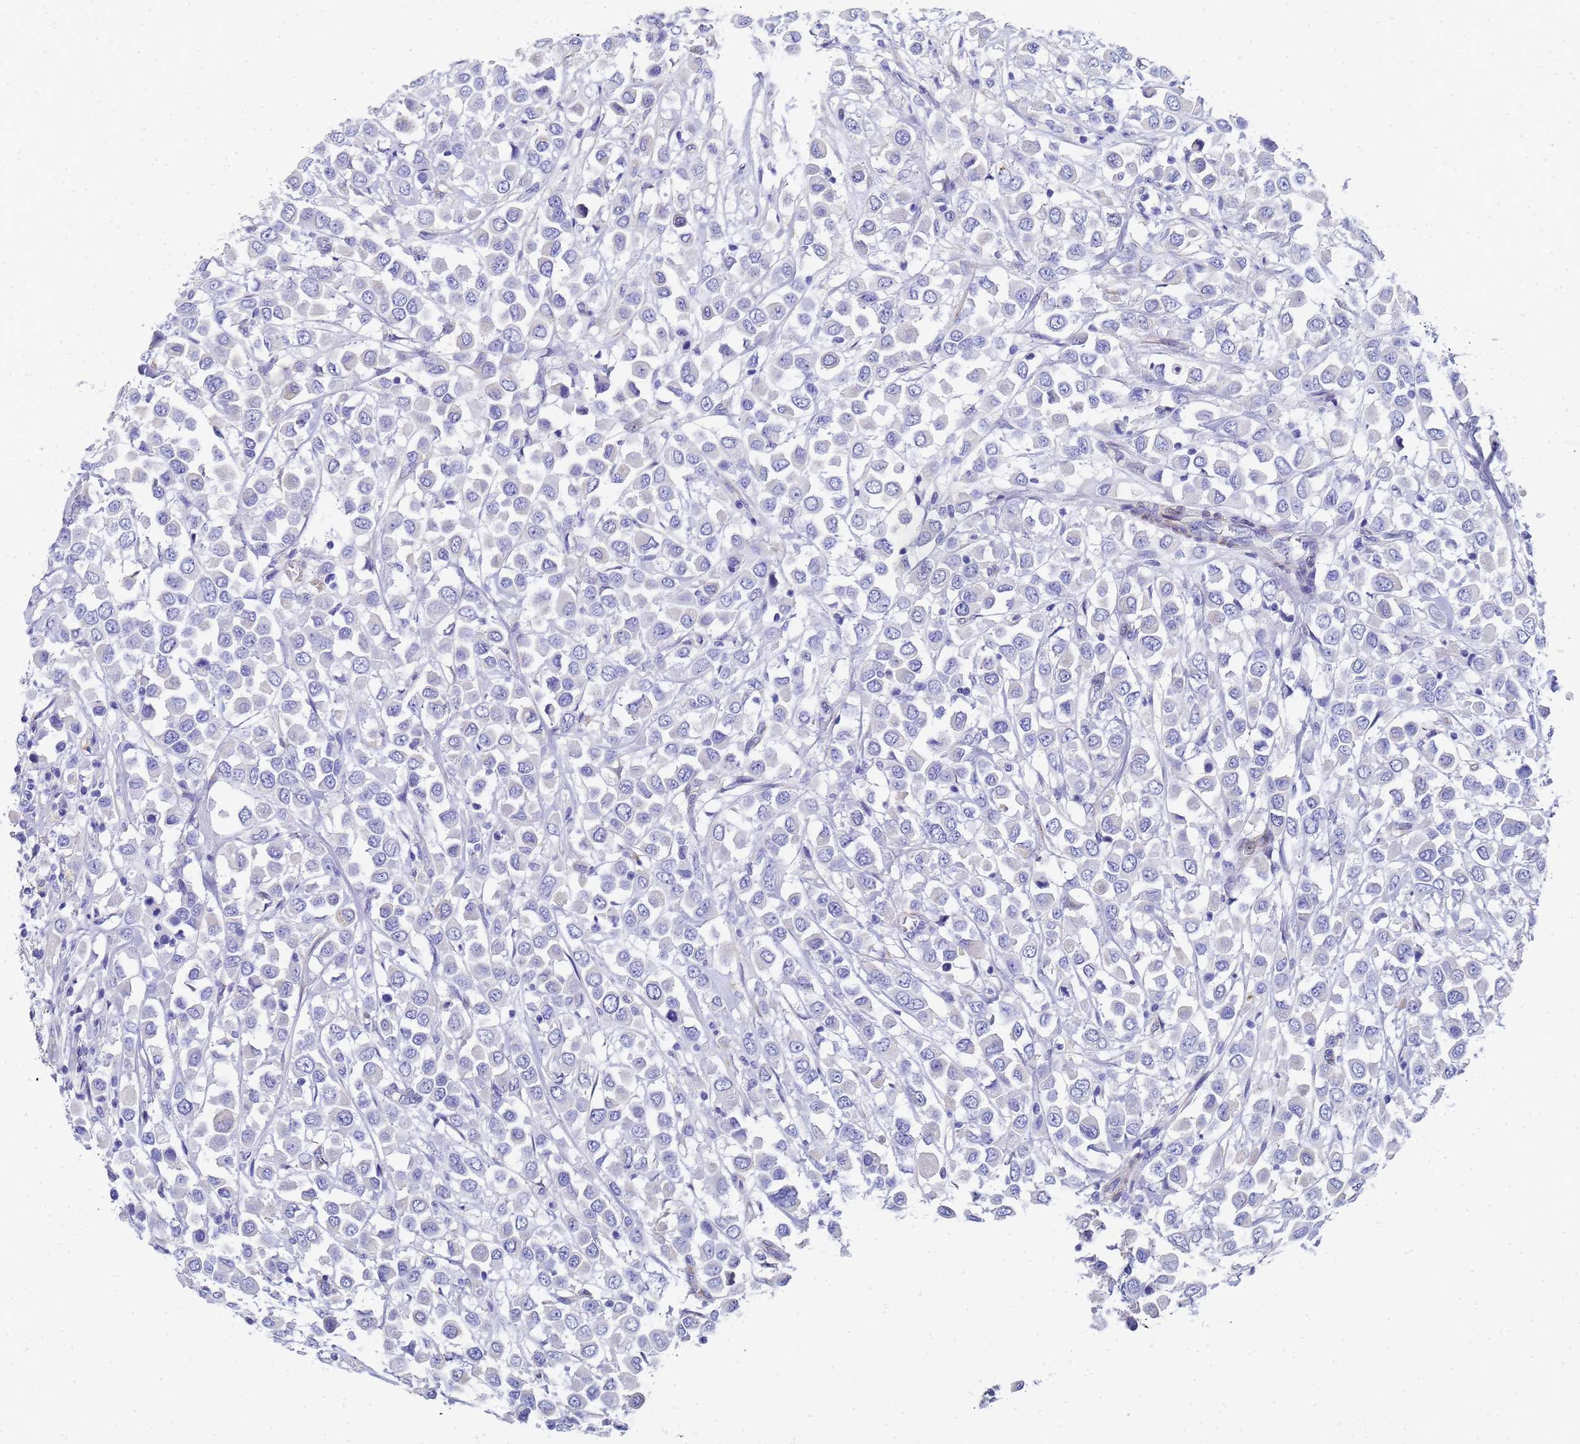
{"staining": {"intensity": "negative", "quantity": "none", "location": "none"}, "tissue": "breast cancer", "cell_type": "Tumor cells", "image_type": "cancer", "snomed": [{"axis": "morphology", "description": "Duct carcinoma"}, {"axis": "topography", "description": "Breast"}], "caption": "Tumor cells are negative for brown protein staining in infiltrating ductal carcinoma (breast).", "gene": "TUBB1", "patient": {"sex": "female", "age": 61}}